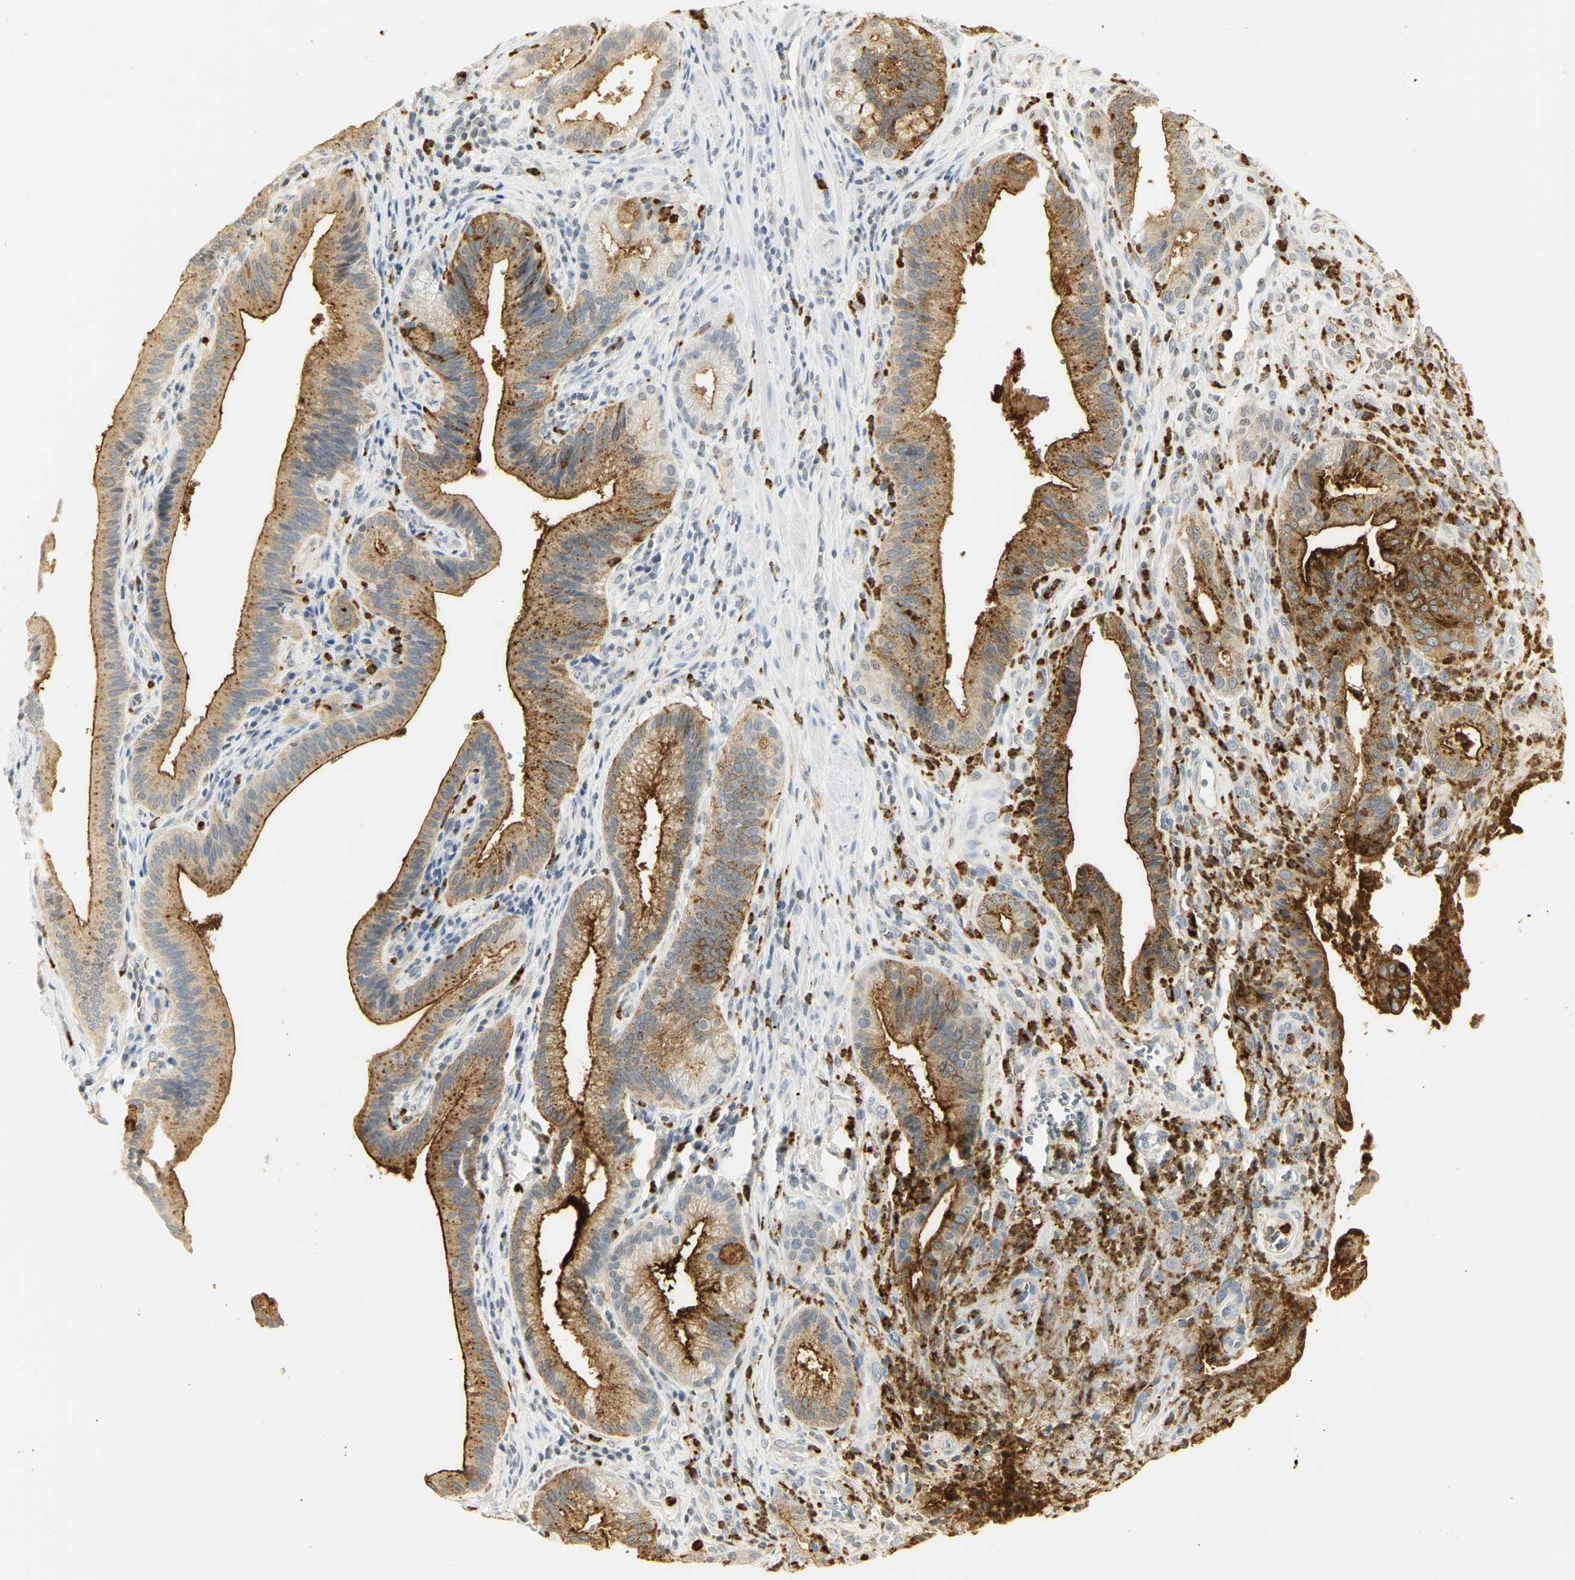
{"staining": {"intensity": "strong", "quantity": ">75%", "location": "cytoplasmic/membranous"}, "tissue": "pancreatic cancer", "cell_type": "Tumor cells", "image_type": "cancer", "snomed": [{"axis": "morphology", "description": "Adenocarcinoma, NOS"}, {"axis": "topography", "description": "Pancreas"}], "caption": "Strong cytoplasmic/membranous positivity for a protein is present in about >75% of tumor cells of pancreatic adenocarcinoma using immunohistochemistry (IHC).", "gene": "CEACAM5", "patient": {"sex": "female", "age": 75}}